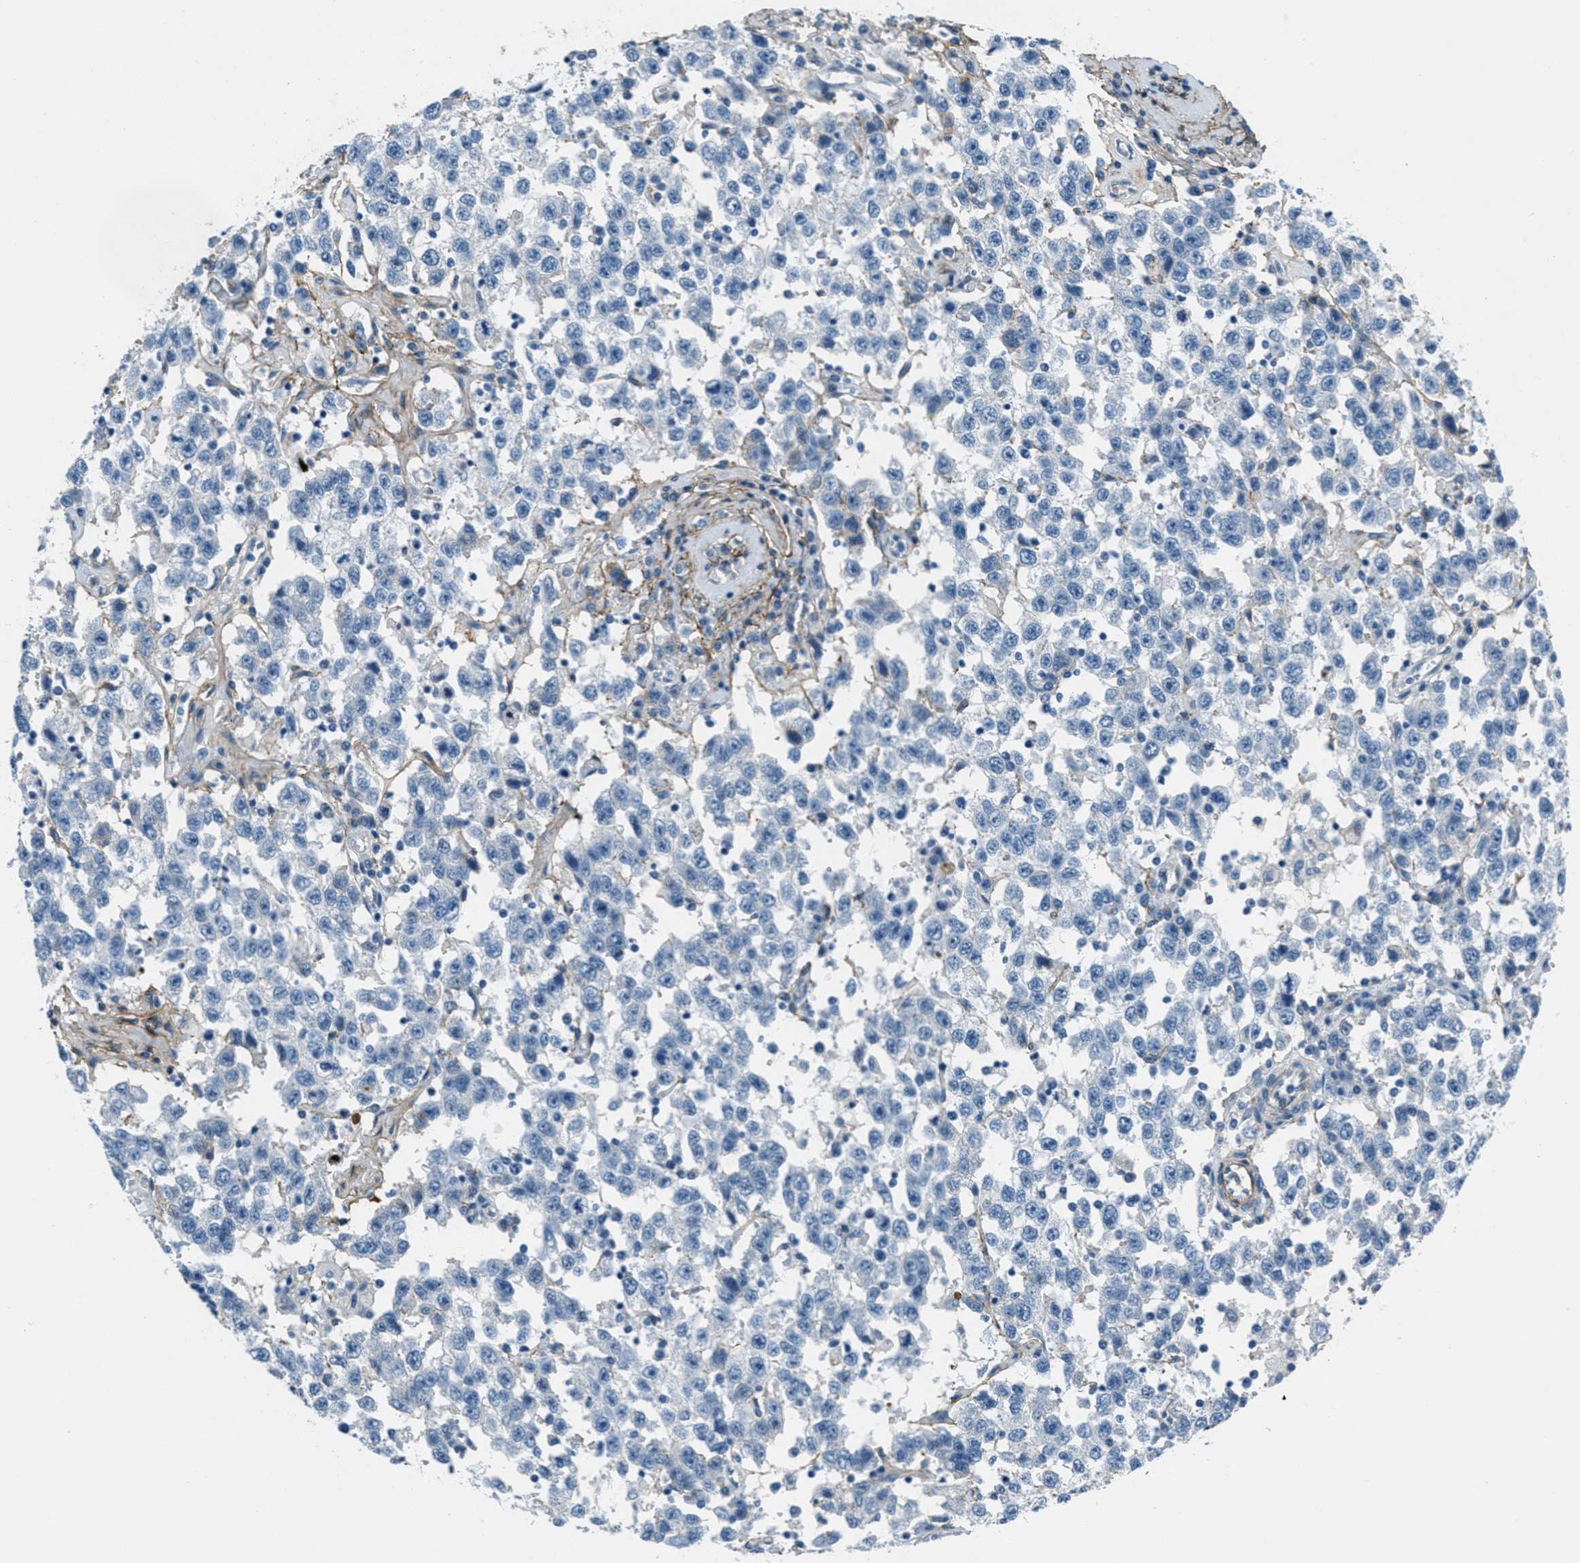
{"staining": {"intensity": "negative", "quantity": "none", "location": "none"}, "tissue": "testis cancer", "cell_type": "Tumor cells", "image_type": "cancer", "snomed": [{"axis": "morphology", "description": "Seminoma, NOS"}, {"axis": "topography", "description": "Testis"}], "caption": "An image of testis seminoma stained for a protein reveals no brown staining in tumor cells.", "gene": "FBN1", "patient": {"sex": "male", "age": 41}}